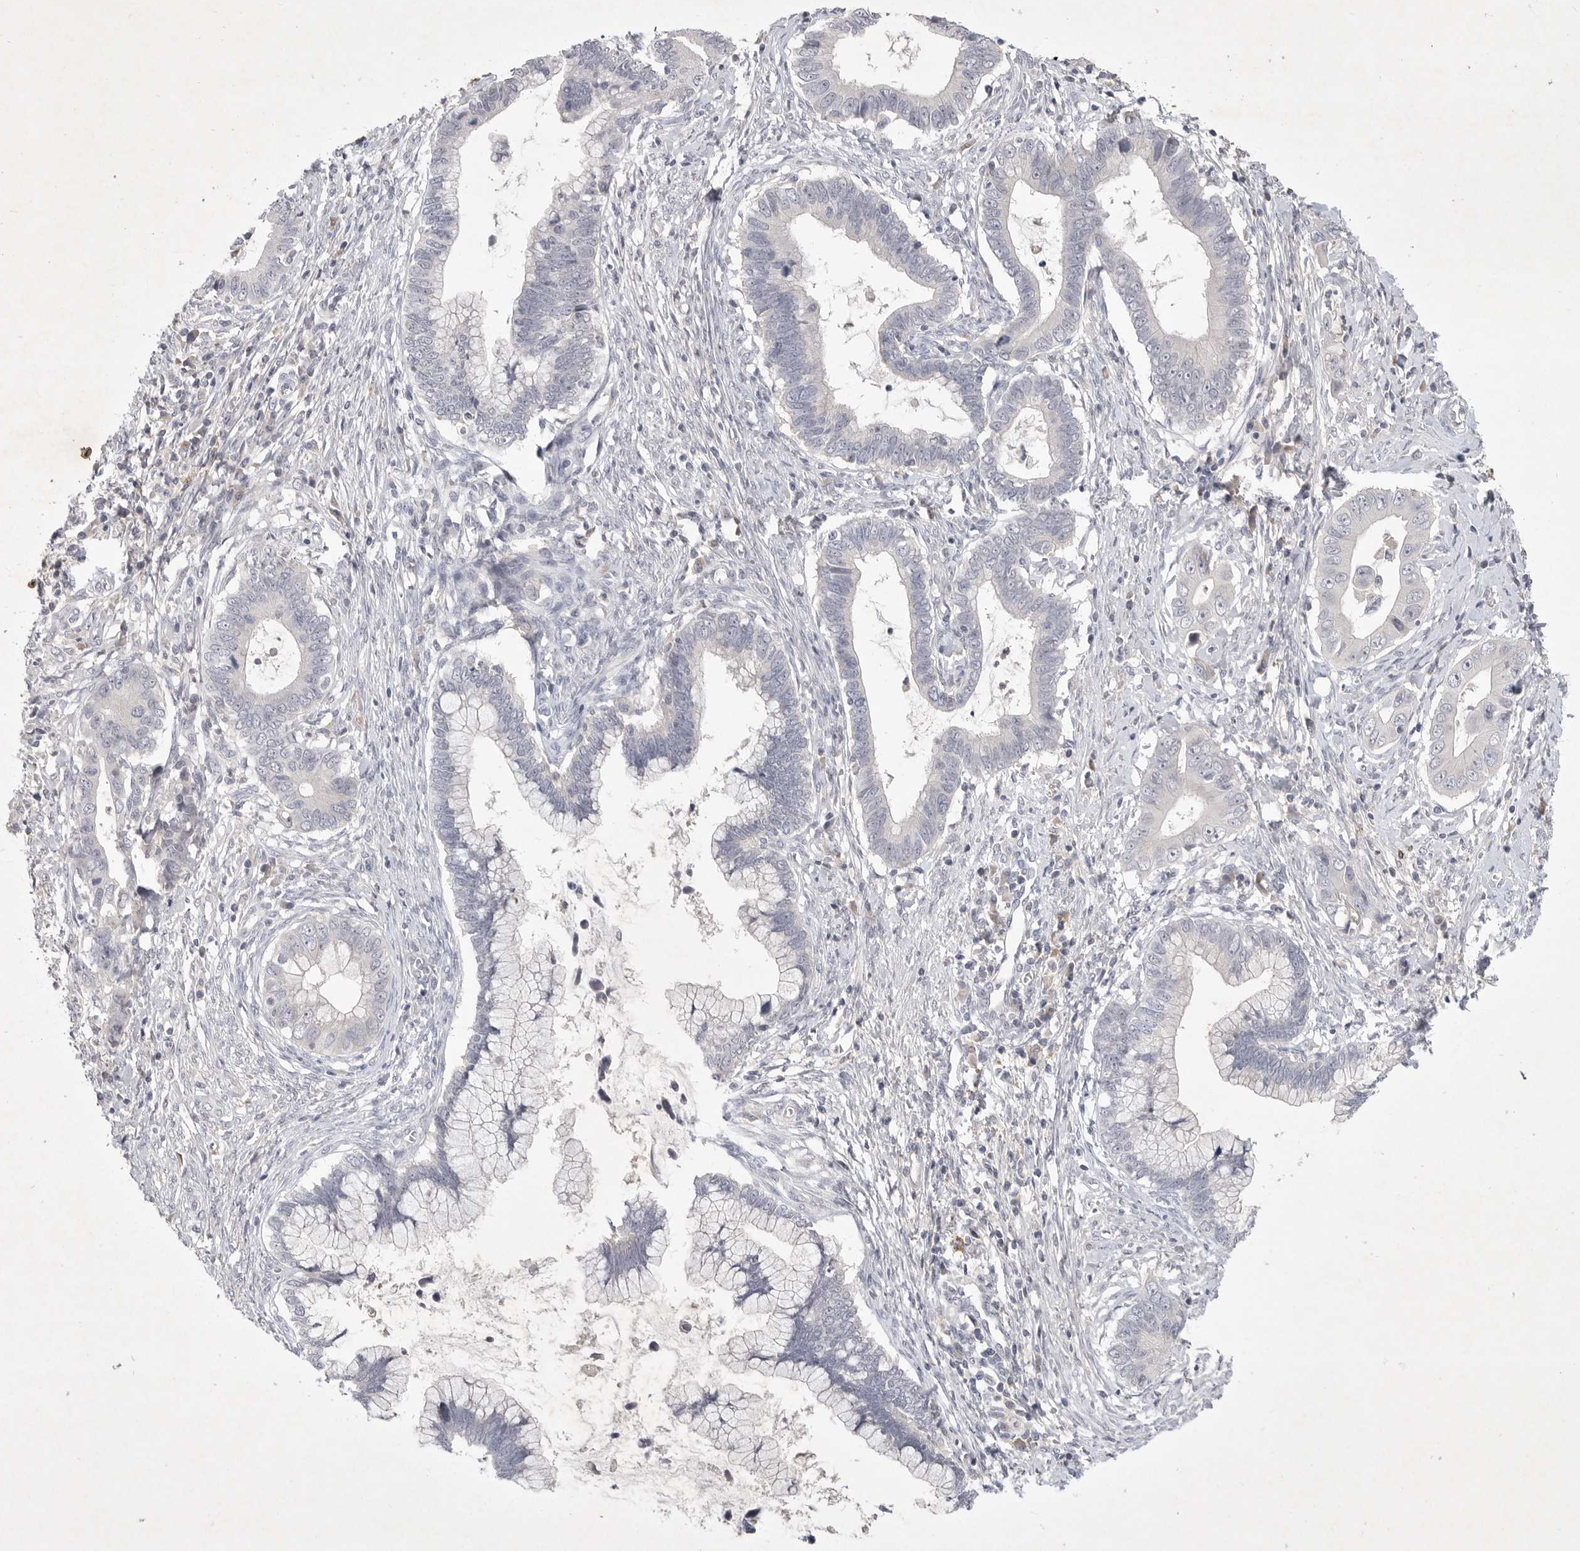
{"staining": {"intensity": "negative", "quantity": "none", "location": "none"}, "tissue": "cervical cancer", "cell_type": "Tumor cells", "image_type": "cancer", "snomed": [{"axis": "morphology", "description": "Adenocarcinoma, NOS"}, {"axis": "topography", "description": "Cervix"}], "caption": "Immunohistochemistry (IHC) histopathology image of neoplastic tissue: adenocarcinoma (cervical) stained with DAB (3,3'-diaminobenzidine) demonstrates no significant protein expression in tumor cells.", "gene": "ITGAD", "patient": {"sex": "female", "age": 44}}